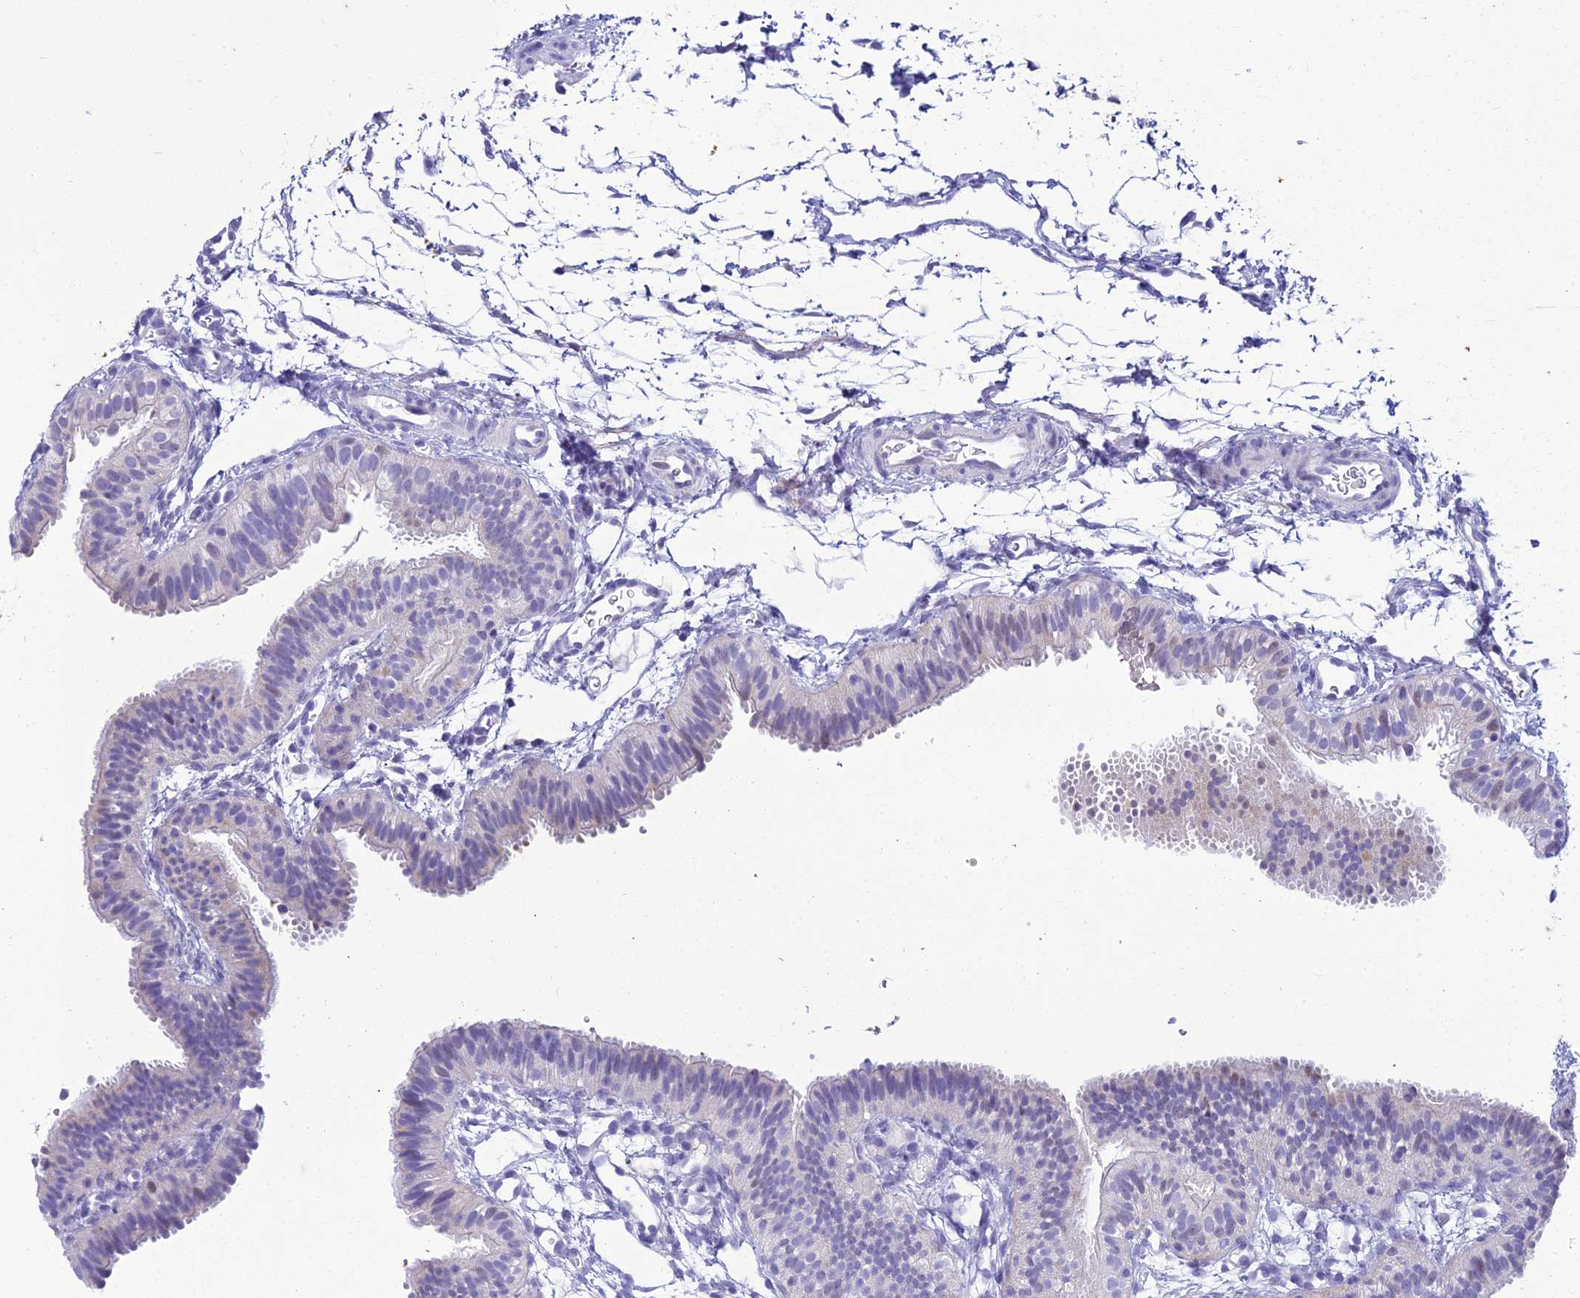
{"staining": {"intensity": "negative", "quantity": "none", "location": "none"}, "tissue": "fallopian tube", "cell_type": "Glandular cells", "image_type": "normal", "snomed": [{"axis": "morphology", "description": "Normal tissue, NOS"}, {"axis": "topography", "description": "Fallopian tube"}], "caption": "This is an immunohistochemistry histopathology image of unremarkable fallopian tube. There is no expression in glandular cells.", "gene": "ZMIZ1", "patient": {"sex": "female", "age": 35}}